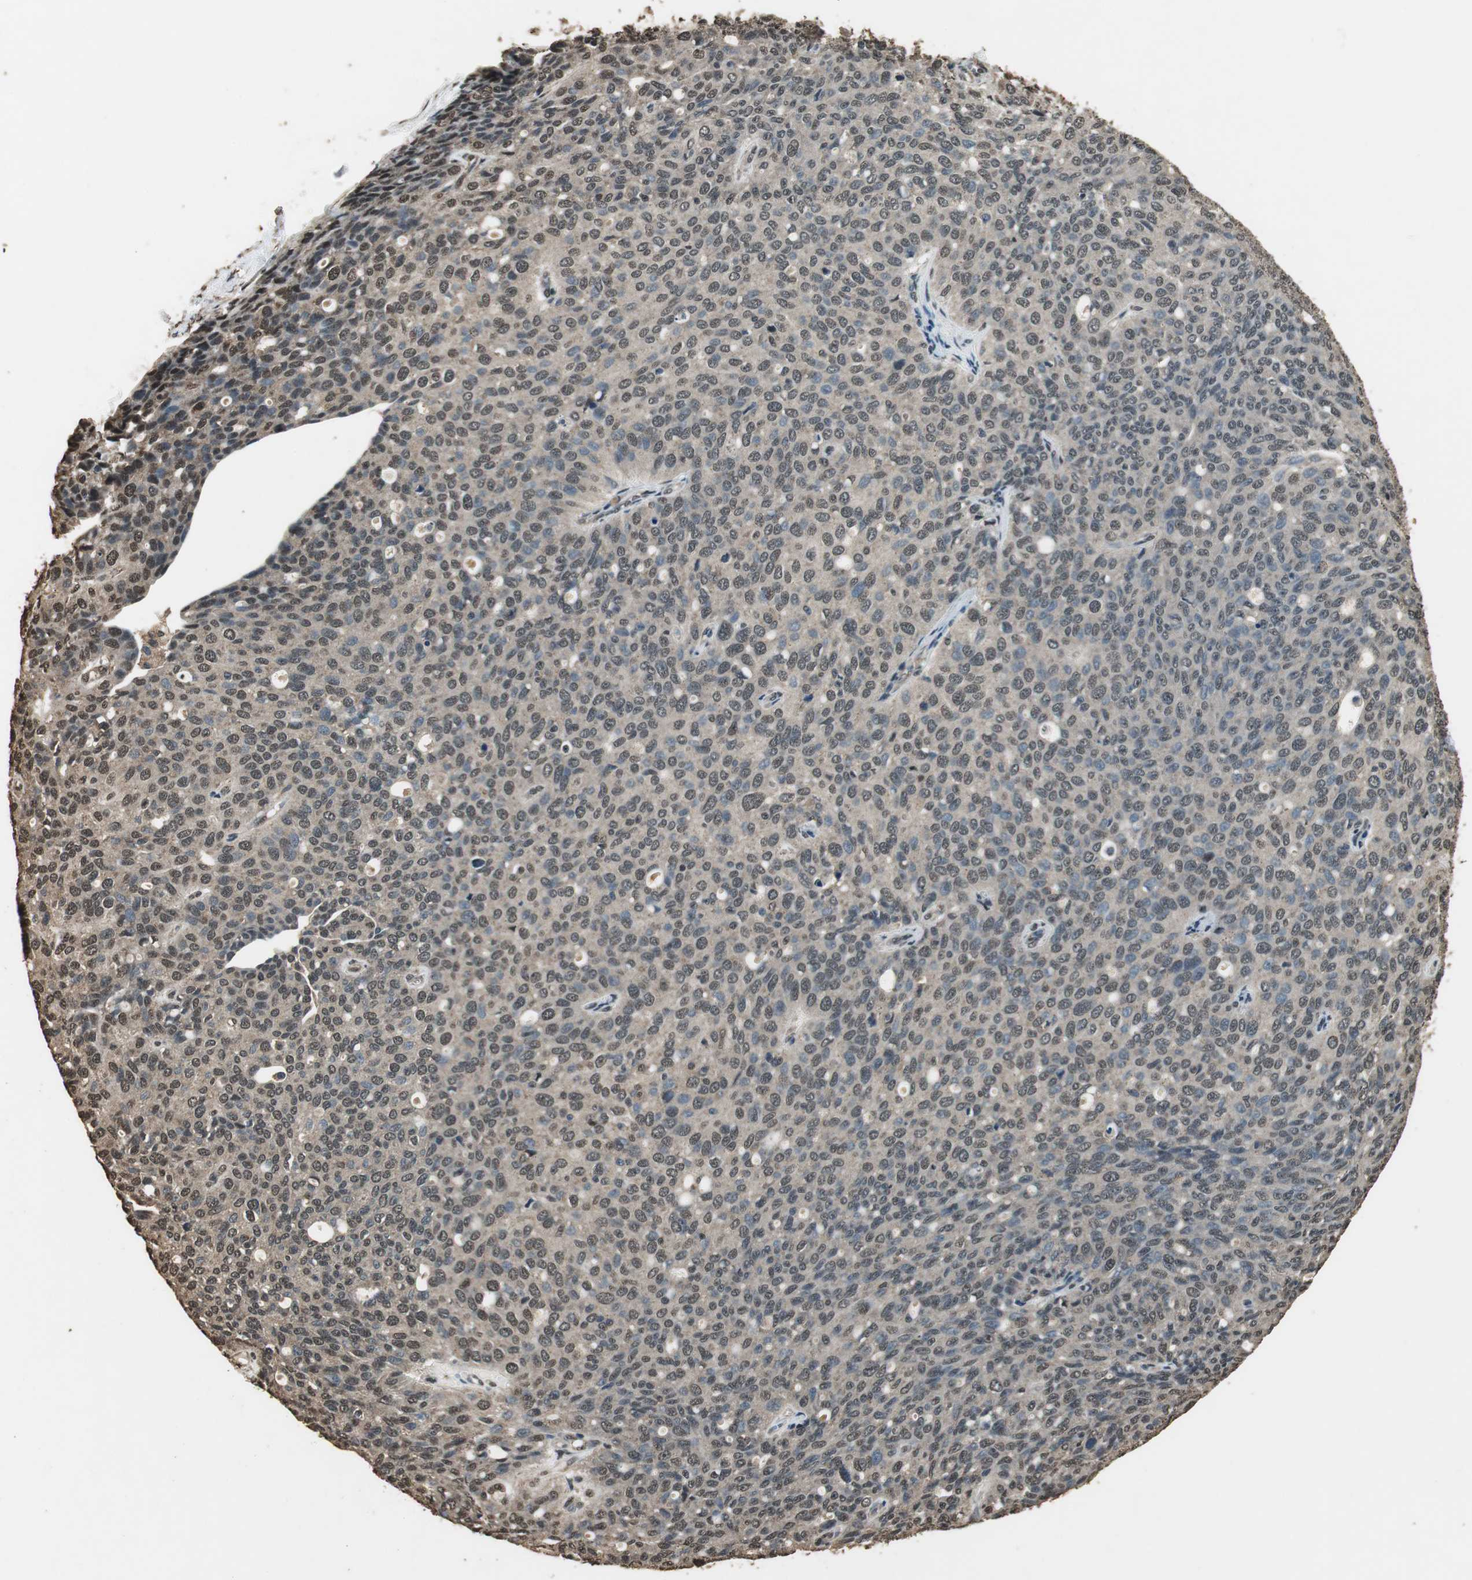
{"staining": {"intensity": "moderate", "quantity": "25%-75%", "location": "cytoplasmic/membranous,nuclear"}, "tissue": "ovarian cancer", "cell_type": "Tumor cells", "image_type": "cancer", "snomed": [{"axis": "morphology", "description": "Carcinoma, endometroid"}, {"axis": "topography", "description": "Ovary"}], "caption": "Tumor cells show medium levels of moderate cytoplasmic/membranous and nuclear positivity in approximately 25%-75% of cells in ovarian endometroid carcinoma. (Stains: DAB in brown, nuclei in blue, Microscopy: brightfield microscopy at high magnification).", "gene": "PPP1R13B", "patient": {"sex": "female", "age": 60}}